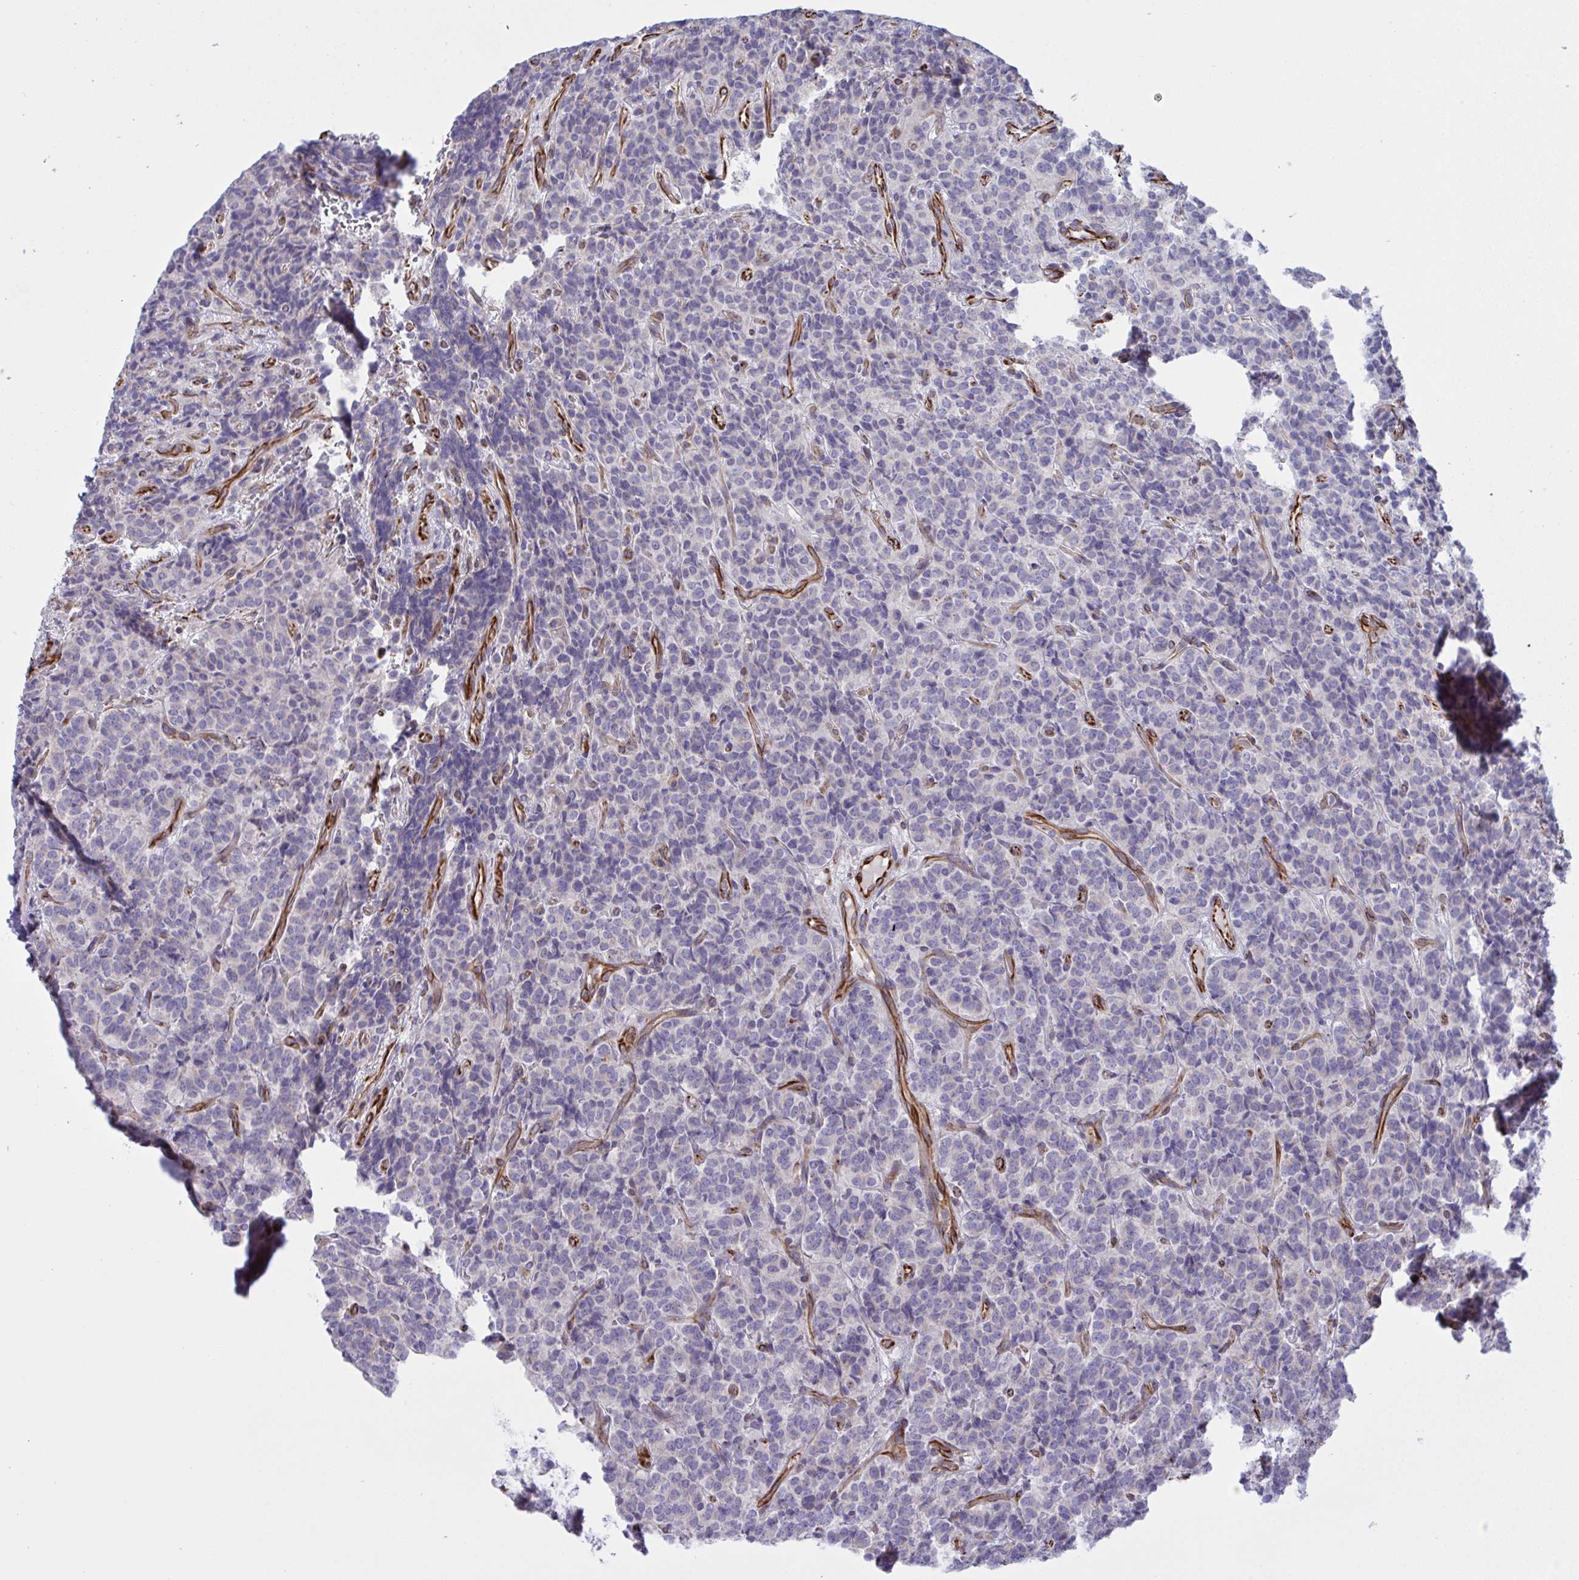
{"staining": {"intensity": "negative", "quantity": "none", "location": "none"}, "tissue": "carcinoid", "cell_type": "Tumor cells", "image_type": "cancer", "snomed": [{"axis": "morphology", "description": "Carcinoid, malignant, NOS"}, {"axis": "topography", "description": "Pancreas"}], "caption": "This histopathology image is of malignant carcinoid stained with immunohistochemistry (IHC) to label a protein in brown with the nuclei are counter-stained blue. There is no expression in tumor cells.", "gene": "DCBLD1", "patient": {"sex": "male", "age": 36}}